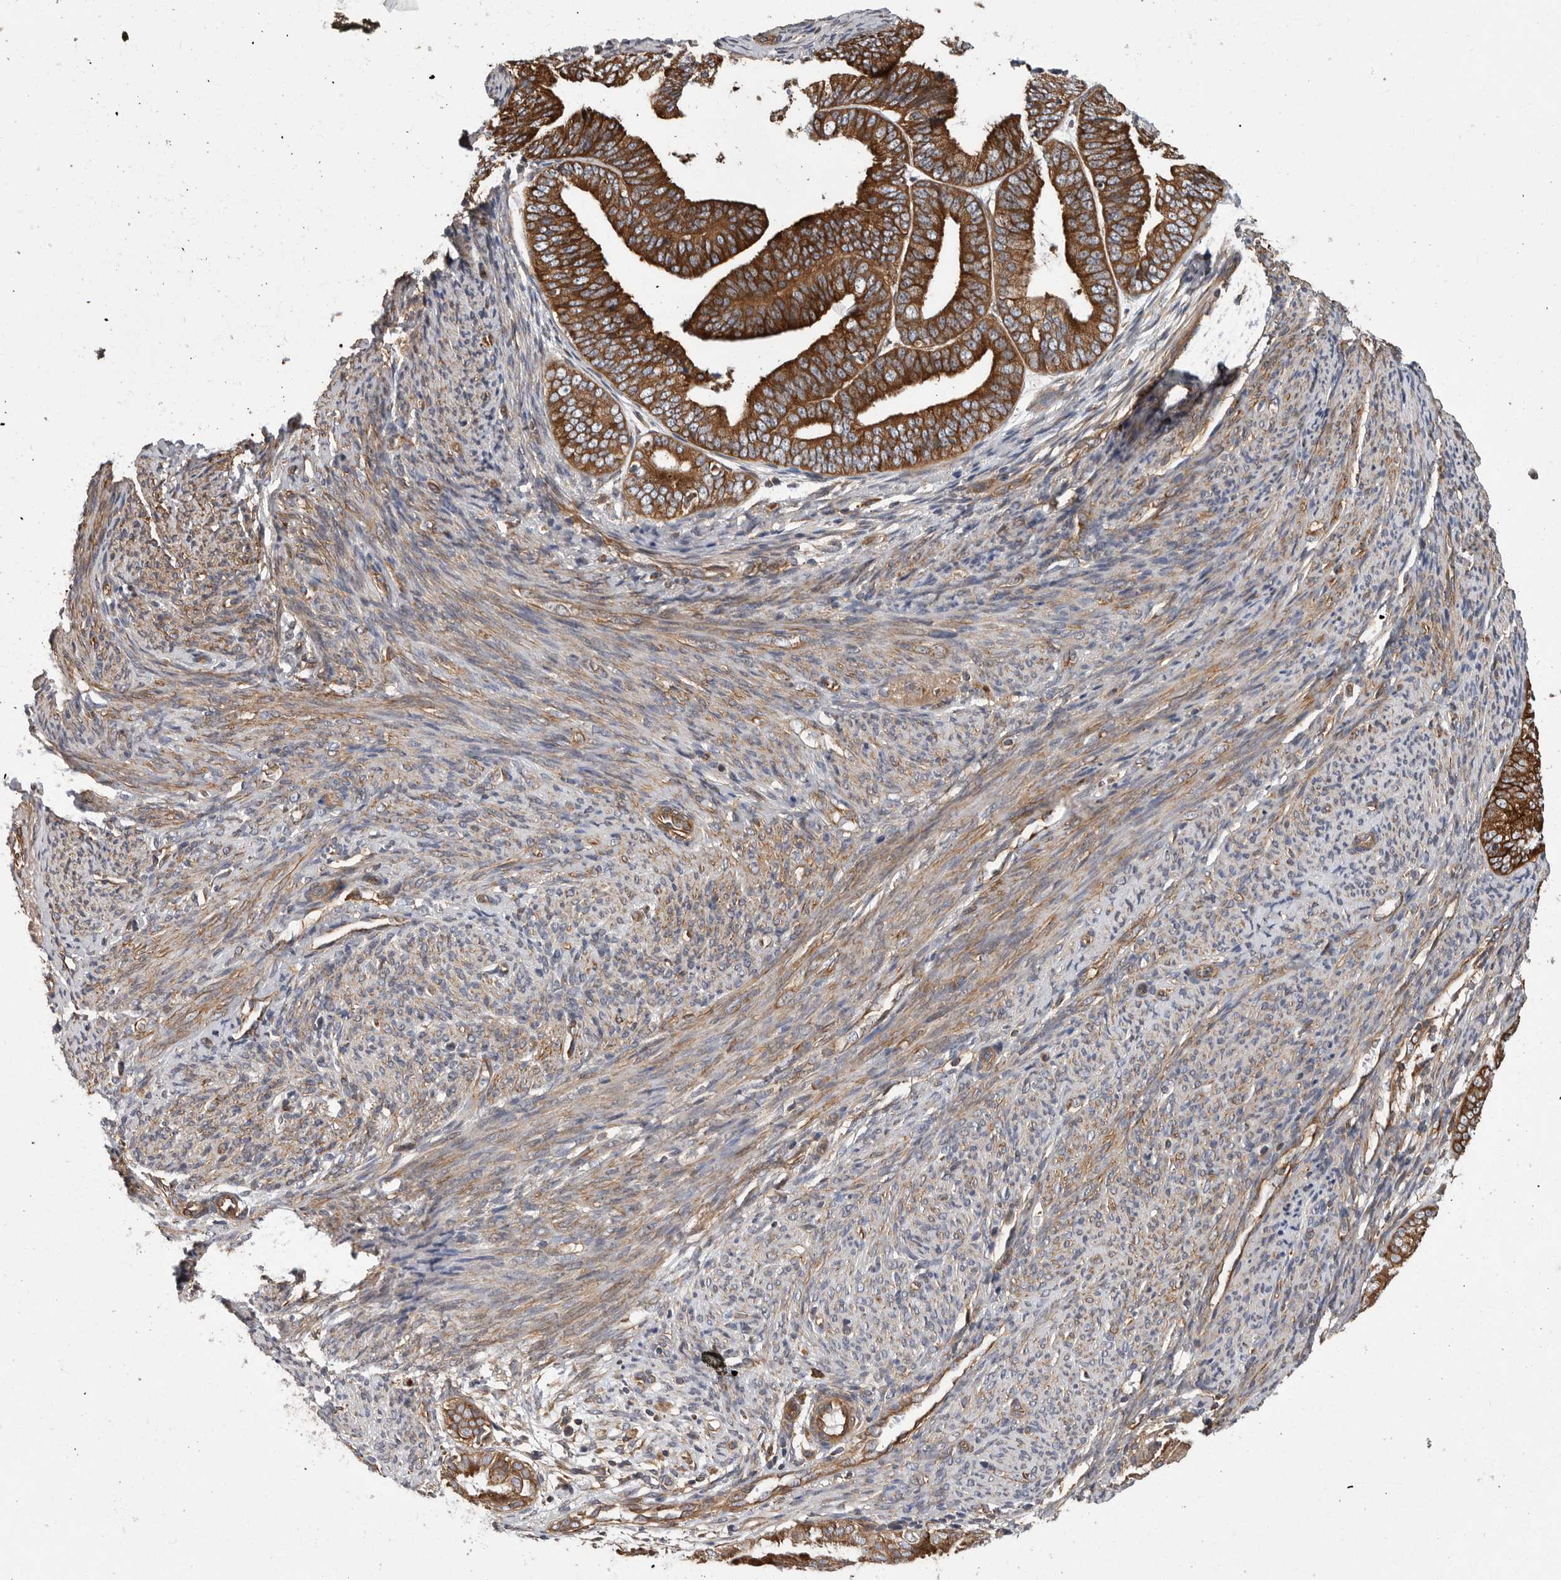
{"staining": {"intensity": "strong", "quantity": ">75%", "location": "cytoplasmic/membranous"}, "tissue": "endometrial cancer", "cell_type": "Tumor cells", "image_type": "cancer", "snomed": [{"axis": "morphology", "description": "Adenocarcinoma, NOS"}, {"axis": "topography", "description": "Endometrium"}], "caption": "Strong cytoplasmic/membranous protein expression is identified in about >75% of tumor cells in adenocarcinoma (endometrial).", "gene": "OXR1", "patient": {"sex": "female", "age": 63}}